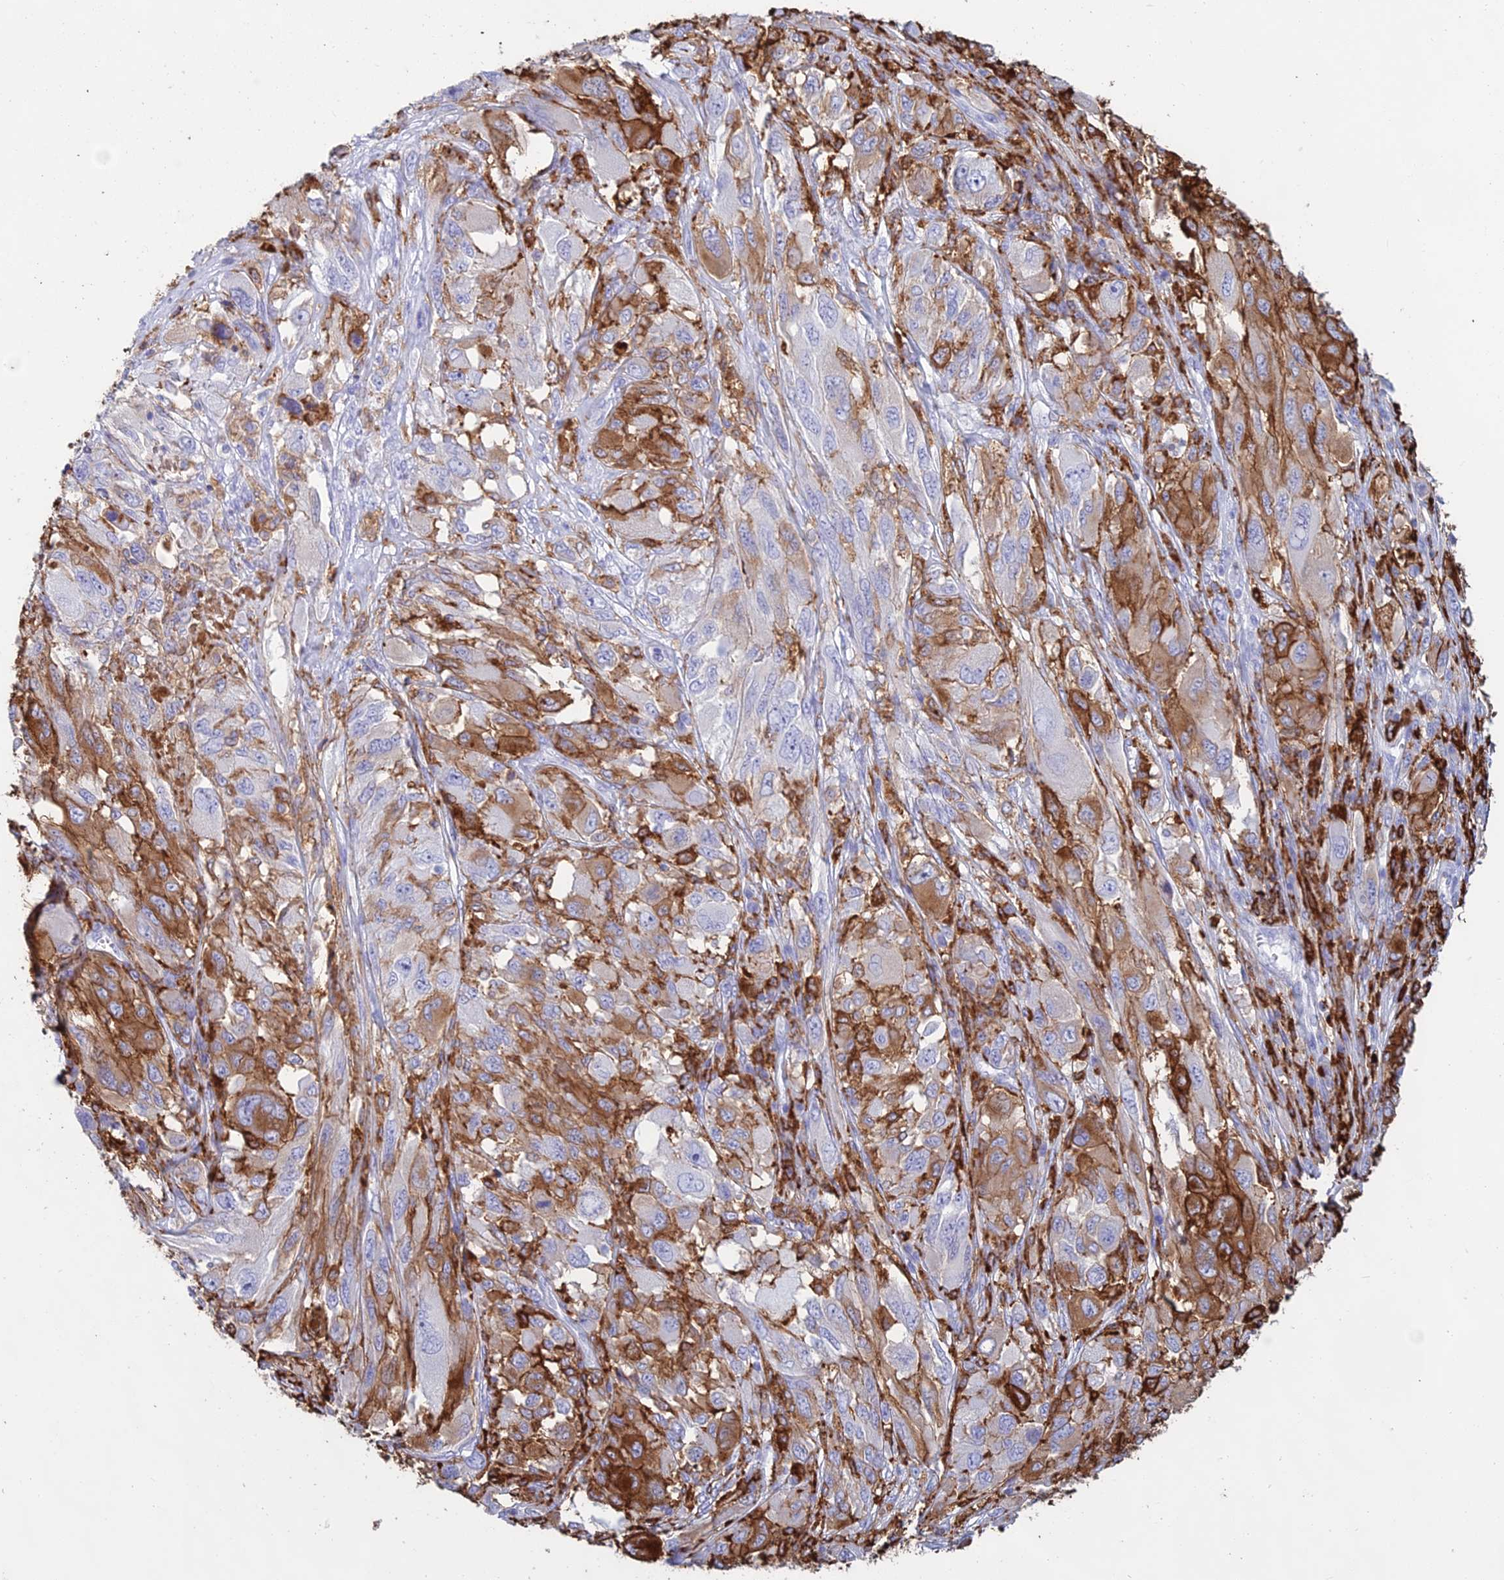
{"staining": {"intensity": "moderate", "quantity": "25%-75%", "location": "cytoplasmic/membranous"}, "tissue": "melanoma", "cell_type": "Tumor cells", "image_type": "cancer", "snomed": [{"axis": "morphology", "description": "Malignant melanoma, NOS"}, {"axis": "topography", "description": "Skin"}], "caption": "Malignant melanoma stained for a protein displays moderate cytoplasmic/membranous positivity in tumor cells.", "gene": "HLA-DRB1", "patient": {"sex": "female", "age": 91}}